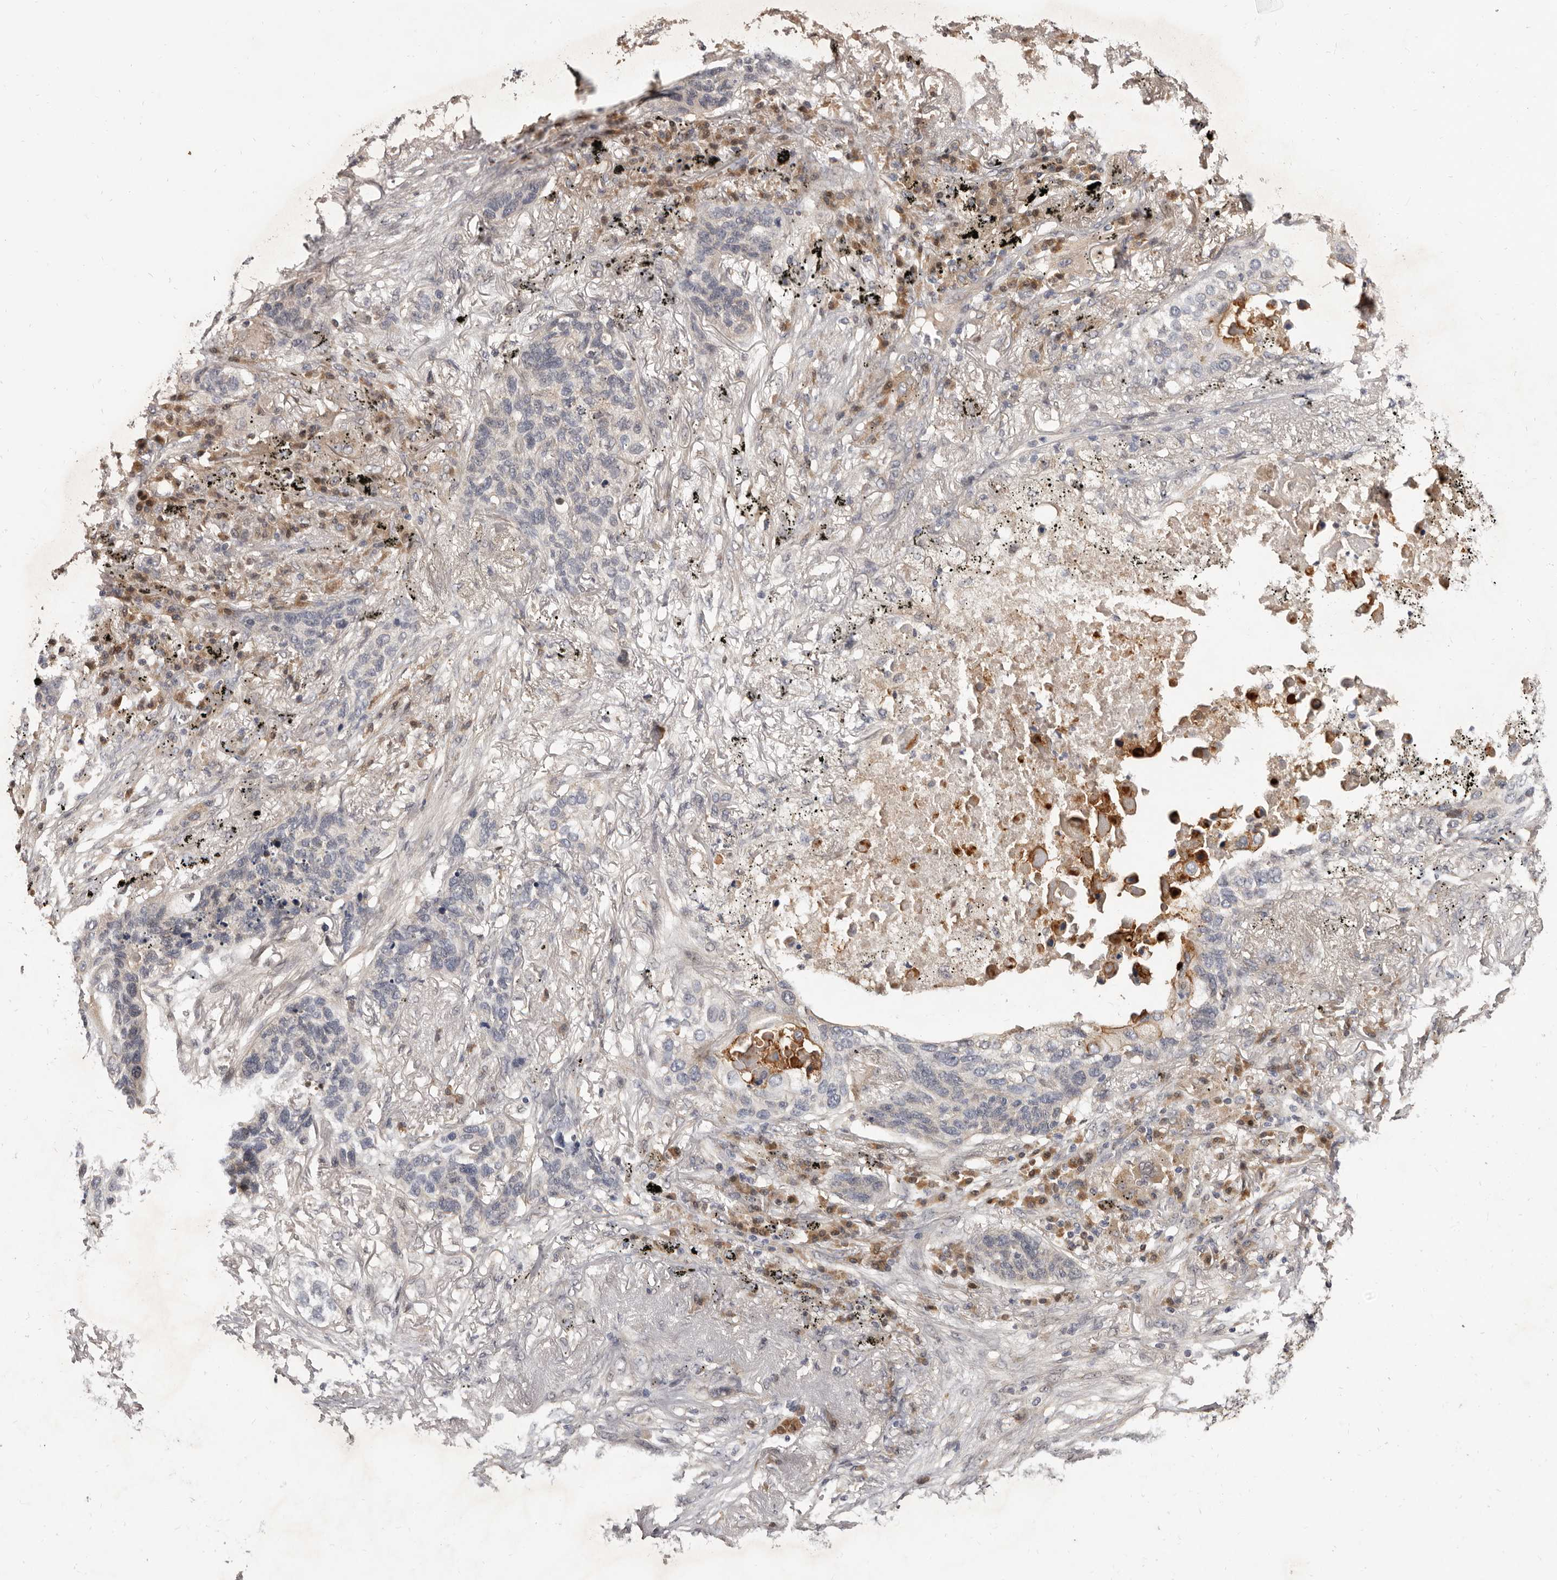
{"staining": {"intensity": "negative", "quantity": "none", "location": "none"}, "tissue": "lung cancer", "cell_type": "Tumor cells", "image_type": "cancer", "snomed": [{"axis": "morphology", "description": "Squamous cell carcinoma, NOS"}, {"axis": "topography", "description": "Lung"}], "caption": "DAB (3,3'-diaminobenzidine) immunohistochemical staining of squamous cell carcinoma (lung) shows no significant expression in tumor cells. (Brightfield microscopy of DAB (3,3'-diaminobenzidine) IHC at high magnification).", "gene": "INAVA", "patient": {"sex": "female", "age": 63}}